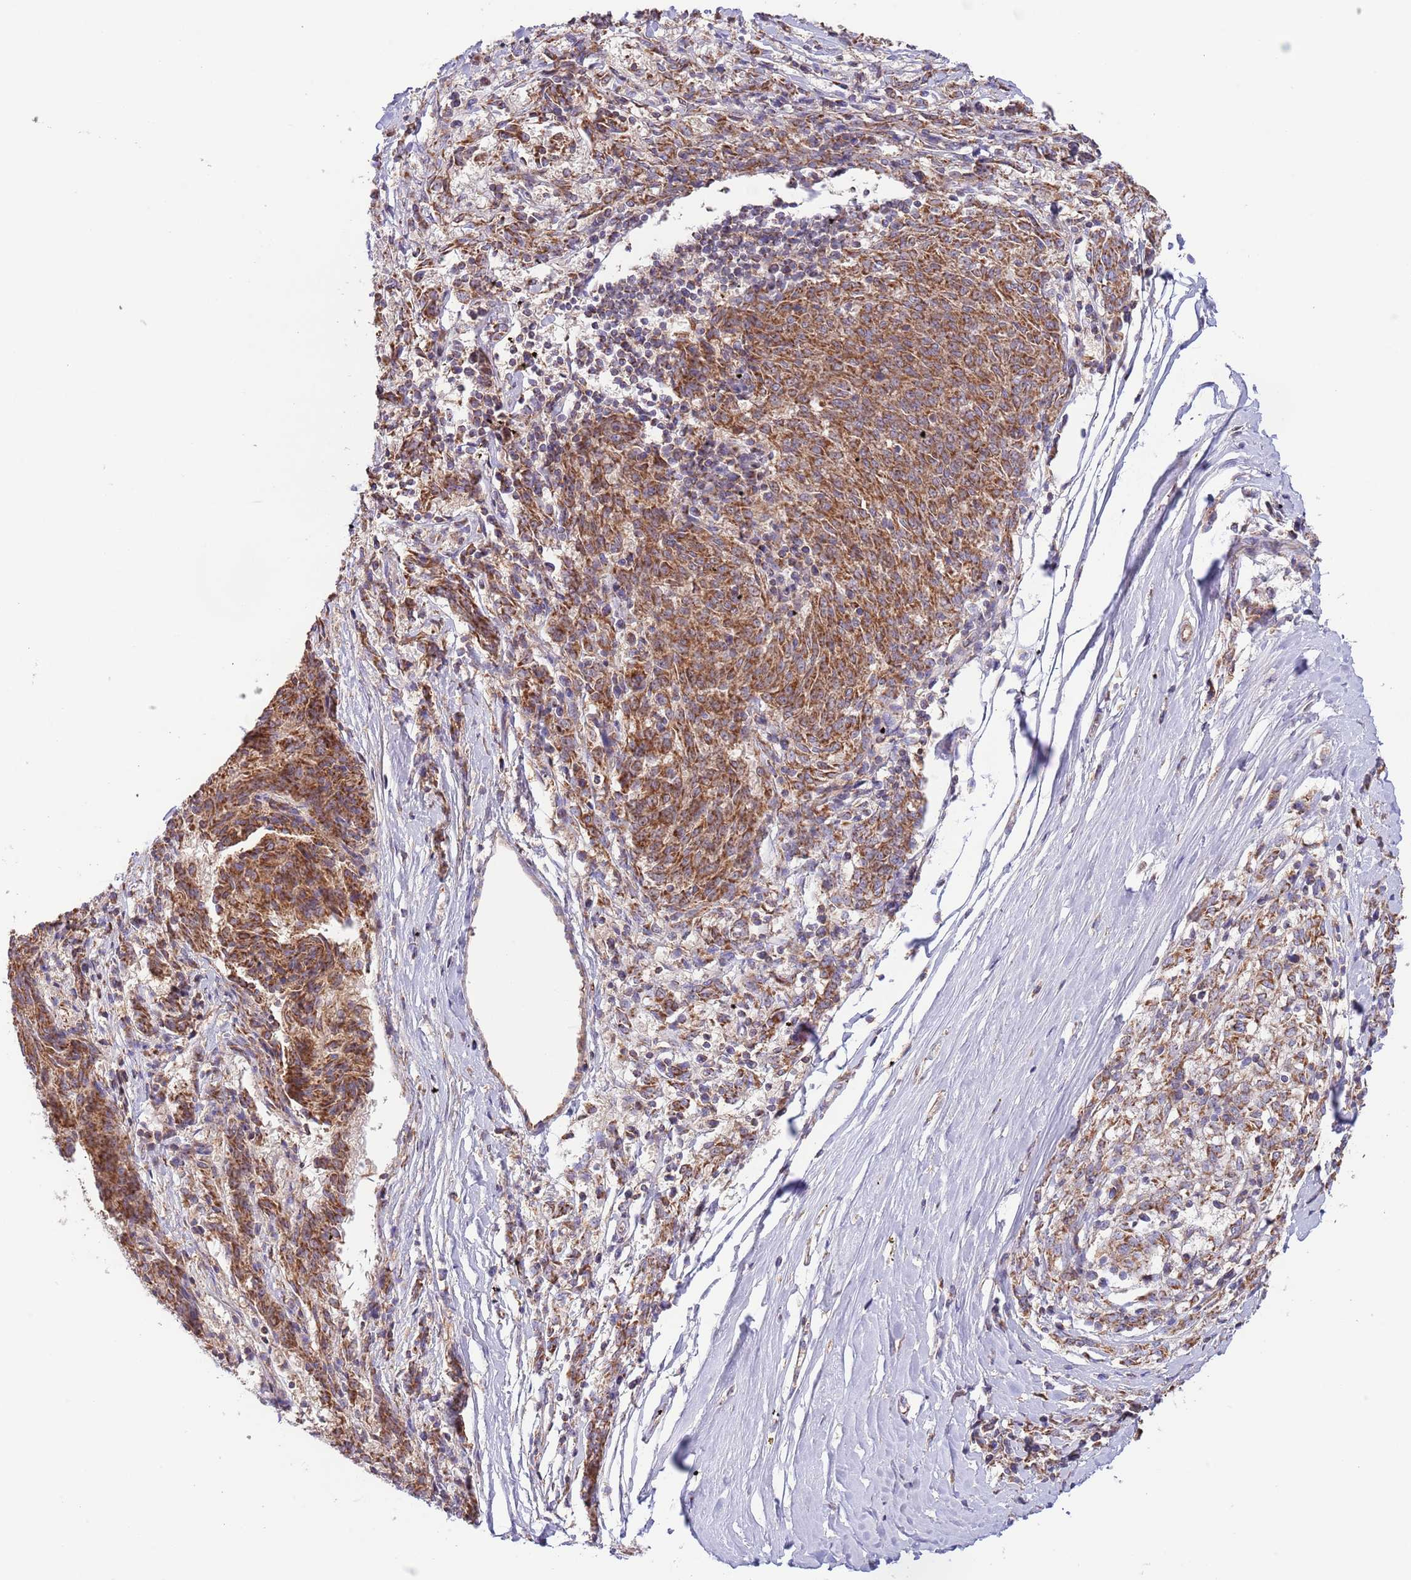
{"staining": {"intensity": "moderate", "quantity": ">75%", "location": "cytoplasmic/membranous"}, "tissue": "melanoma", "cell_type": "Tumor cells", "image_type": "cancer", "snomed": [{"axis": "morphology", "description": "Malignant melanoma, NOS"}, {"axis": "topography", "description": "Skin"}], "caption": "Tumor cells demonstrate medium levels of moderate cytoplasmic/membranous positivity in about >75% of cells in human melanoma.", "gene": "DNAJA3", "patient": {"sex": "female", "age": 72}}